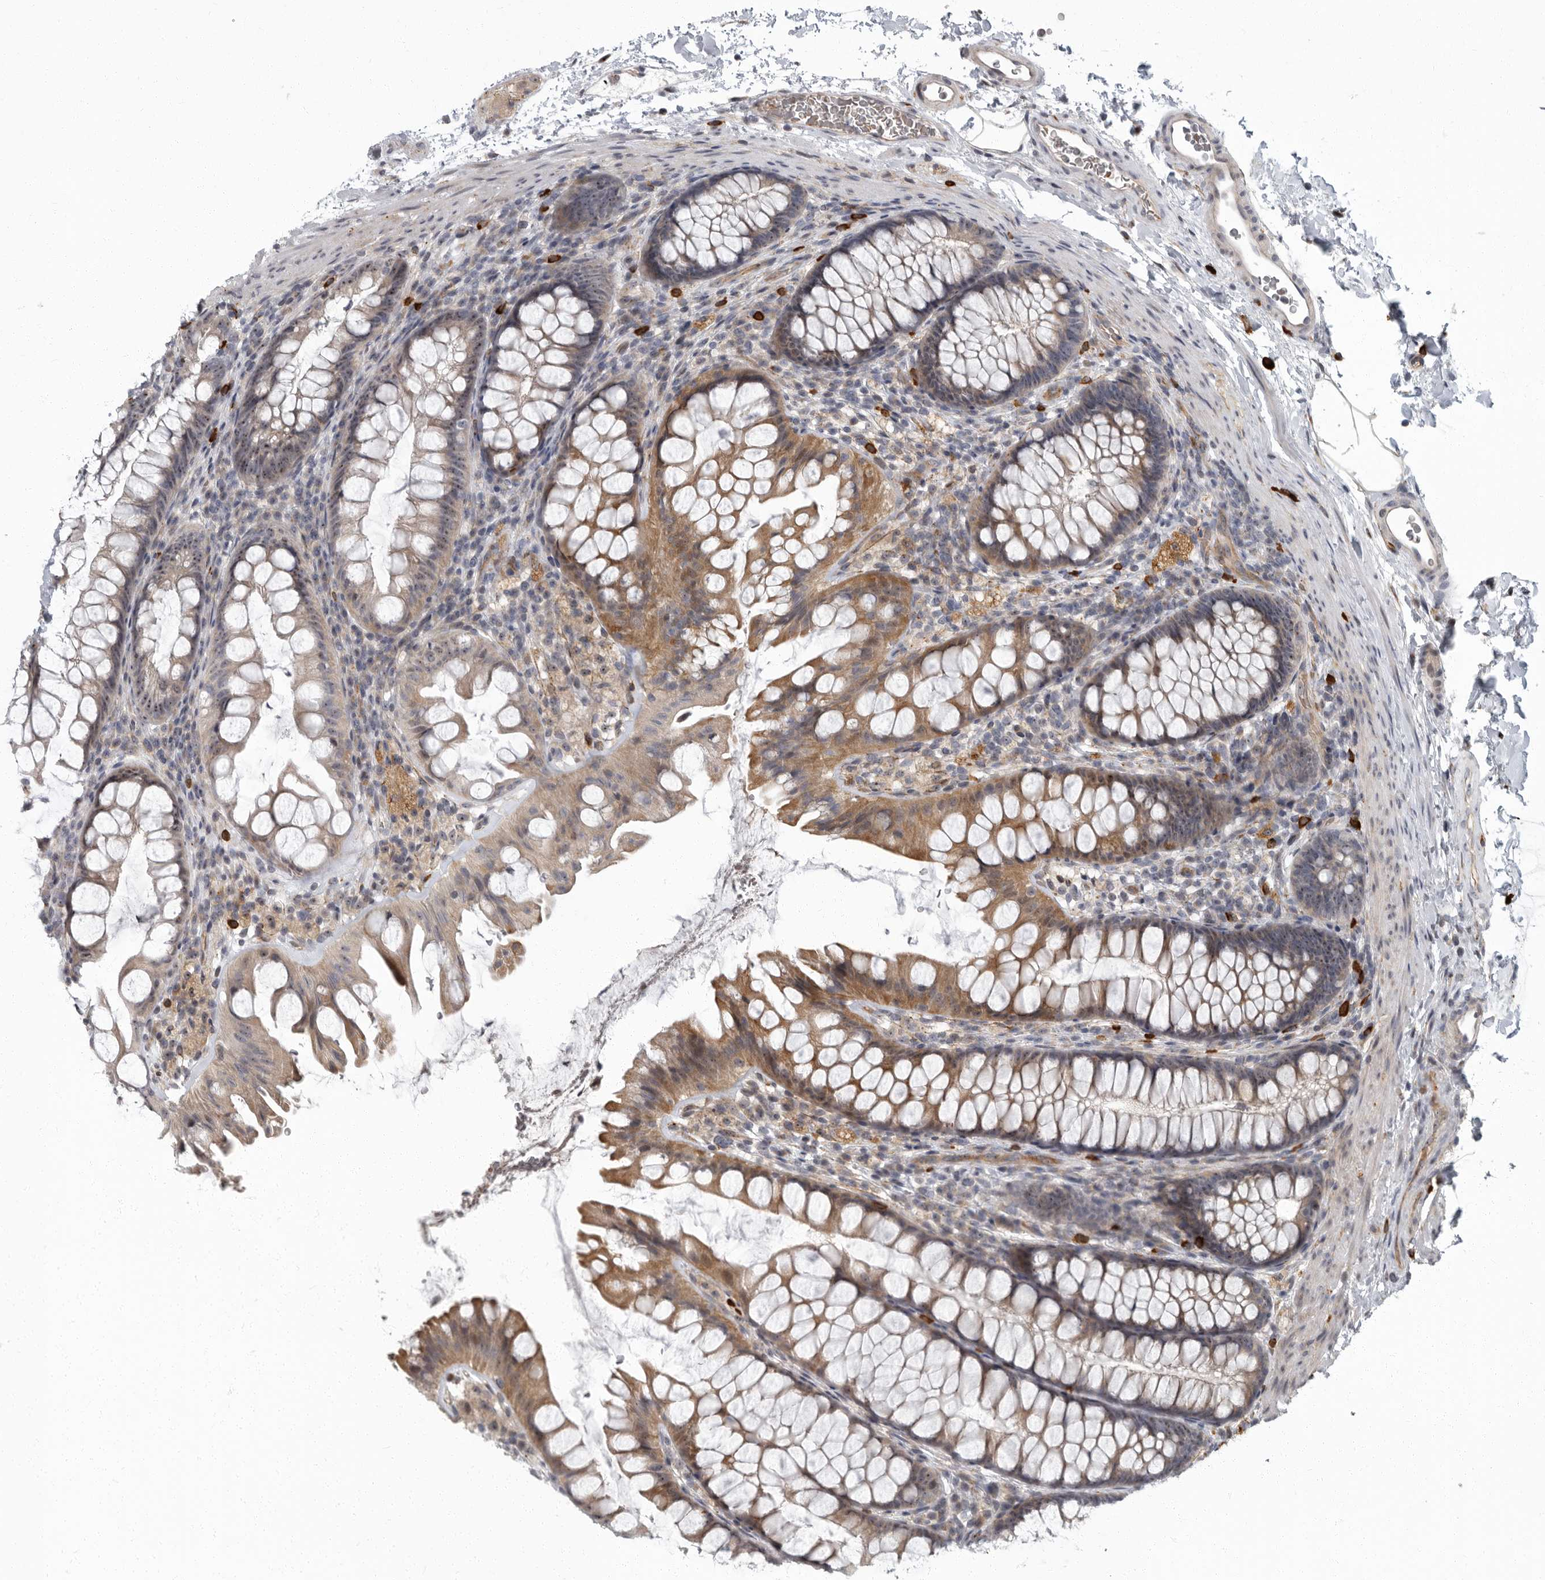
{"staining": {"intensity": "negative", "quantity": "none", "location": "none"}, "tissue": "colon", "cell_type": "Endothelial cells", "image_type": "normal", "snomed": [{"axis": "morphology", "description": "Normal tissue, NOS"}, {"axis": "topography", "description": "Colon"}], "caption": "Endothelial cells show no significant expression in normal colon. (Immunohistochemistry, brightfield microscopy, high magnification).", "gene": "PDCD11", "patient": {"sex": "female", "age": 62}}